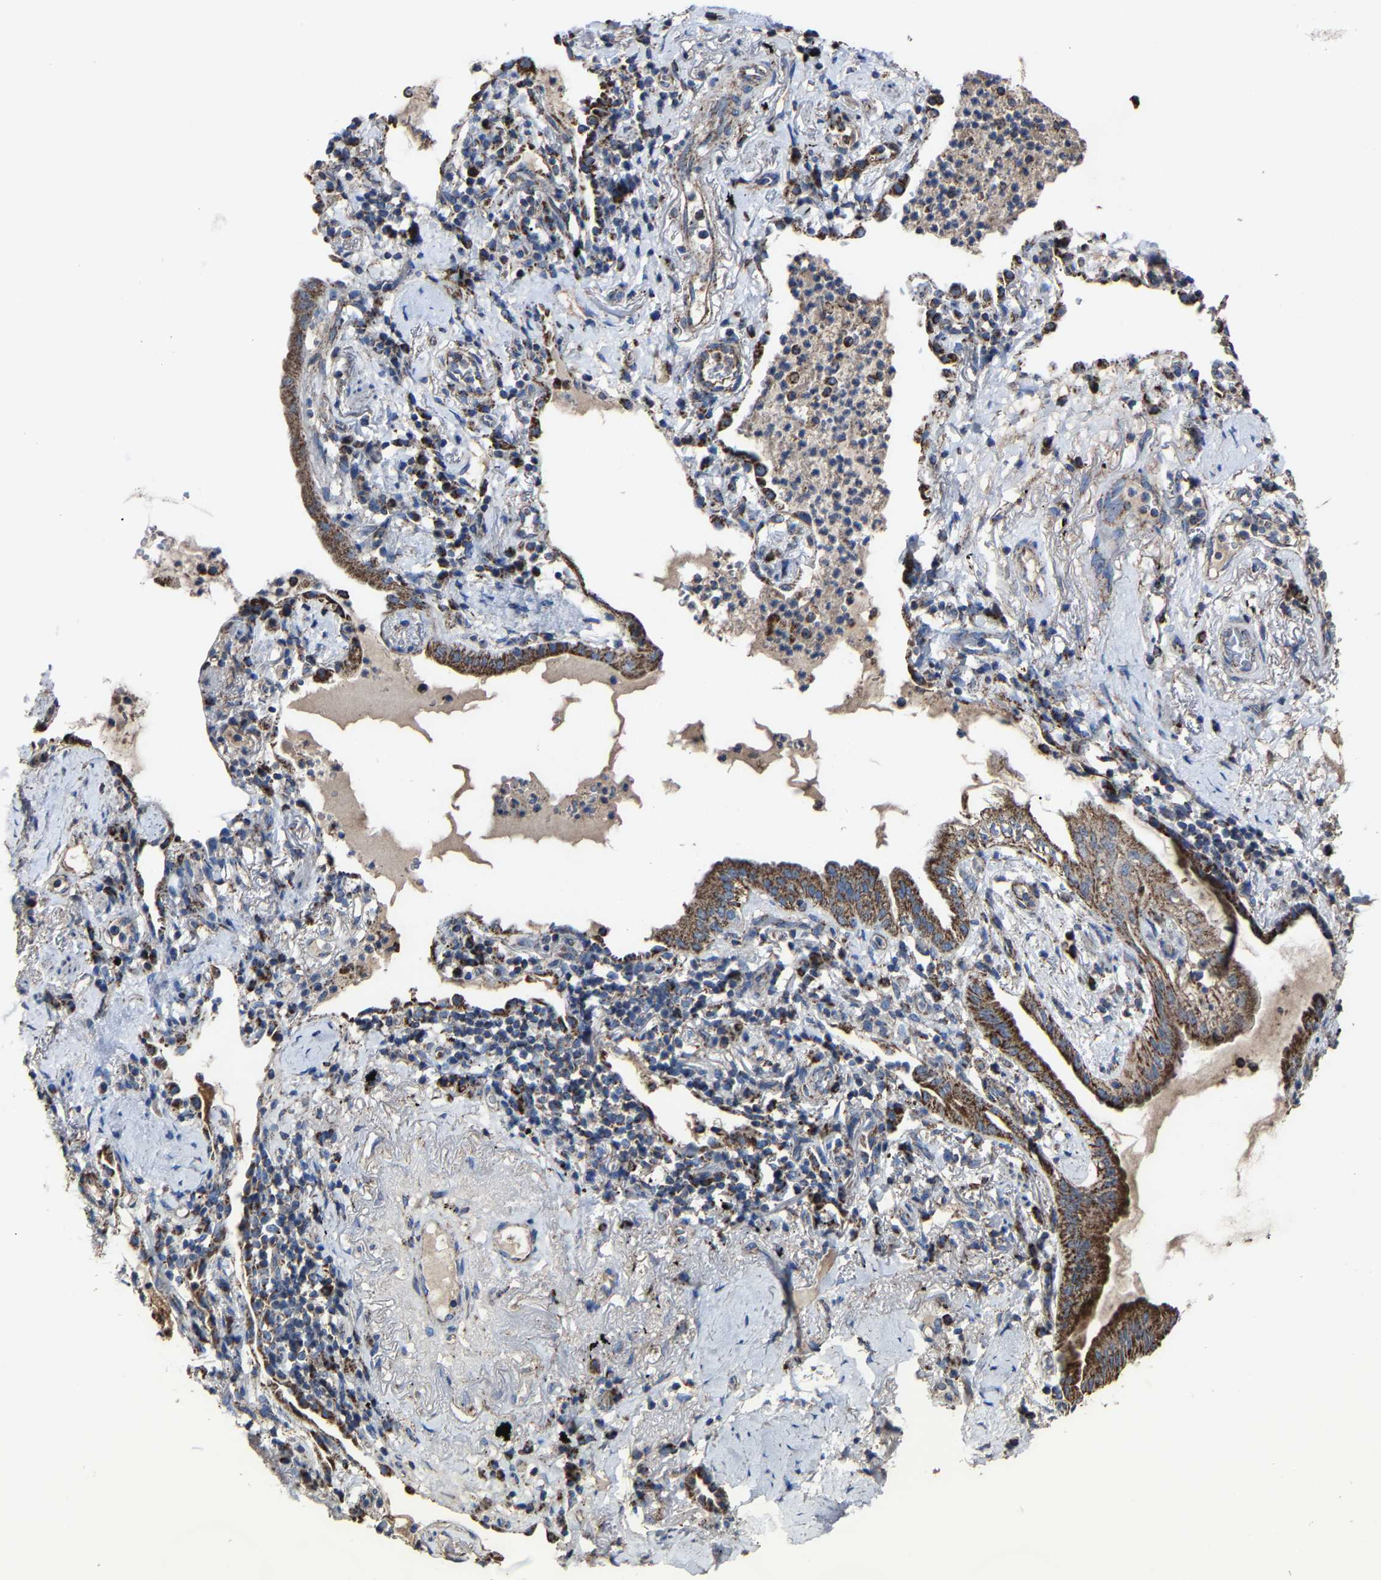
{"staining": {"intensity": "strong", "quantity": ">75%", "location": "cytoplasmic/membranous"}, "tissue": "lung cancer", "cell_type": "Tumor cells", "image_type": "cancer", "snomed": [{"axis": "morphology", "description": "Normal tissue, NOS"}, {"axis": "morphology", "description": "Adenocarcinoma, NOS"}, {"axis": "topography", "description": "Bronchus"}, {"axis": "topography", "description": "Lung"}], "caption": "A high amount of strong cytoplasmic/membranous expression is appreciated in approximately >75% of tumor cells in lung adenocarcinoma tissue.", "gene": "NDUFV3", "patient": {"sex": "female", "age": 70}}